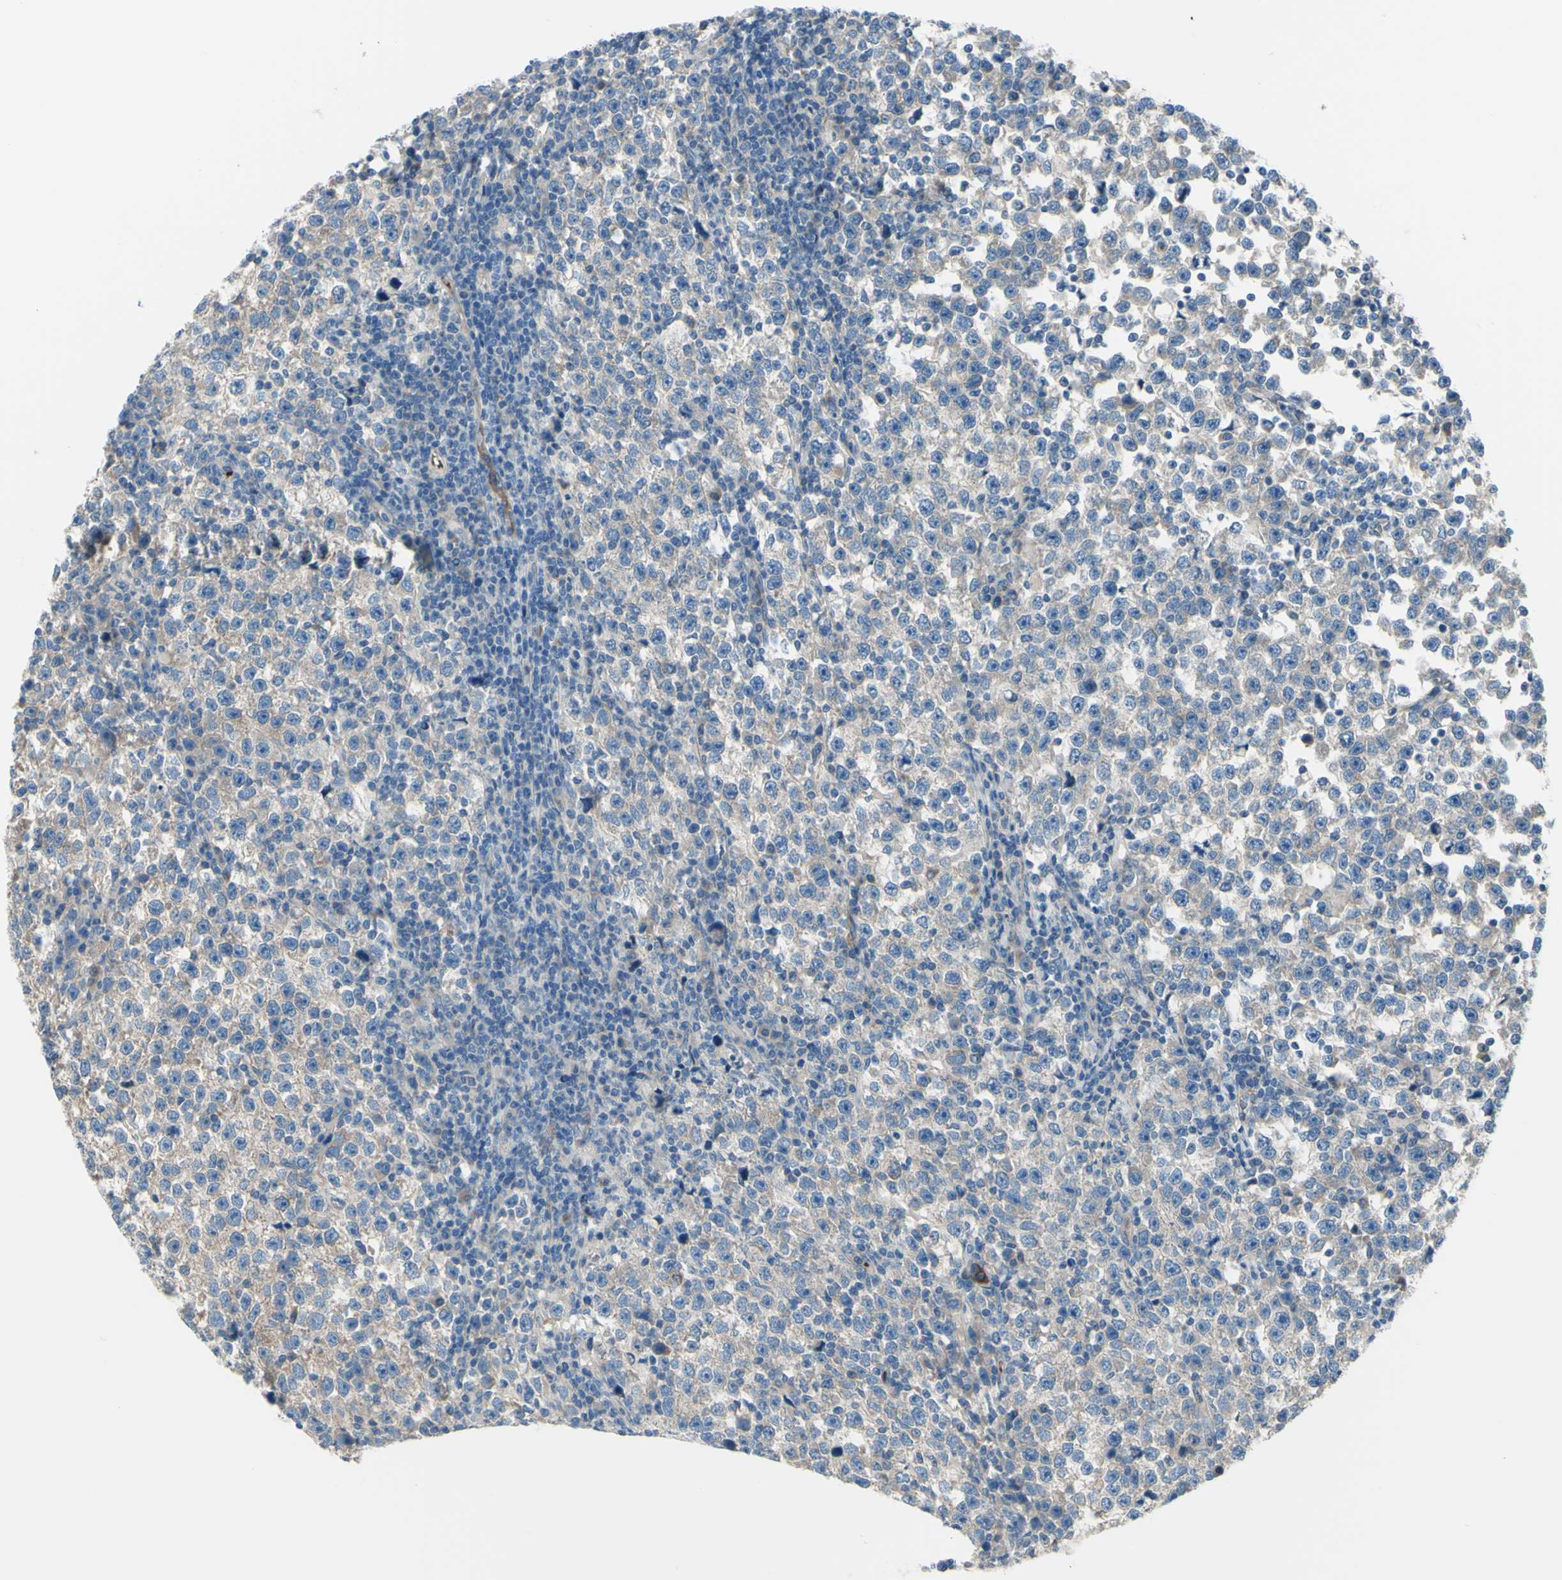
{"staining": {"intensity": "weak", "quantity": ">75%", "location": "cytoplasmic/membranous"}, "tissue": "testis cancer", "cell_type": "Tumor cells", "image_type": "cancer", "snomed": [{"axis": "morphology", "description": "Seminoma, NOS"}, {"axis": "topography", "description": "Testis"}], "caption": "Human testis cancer (seminoma) stained with a brown dye exhibits weak cytoplasmic/membranous positive expression in approximately >75% of tumor cells.", "gene": "PCDHGA2", "patient": {"sex": "male", "age": 43}}